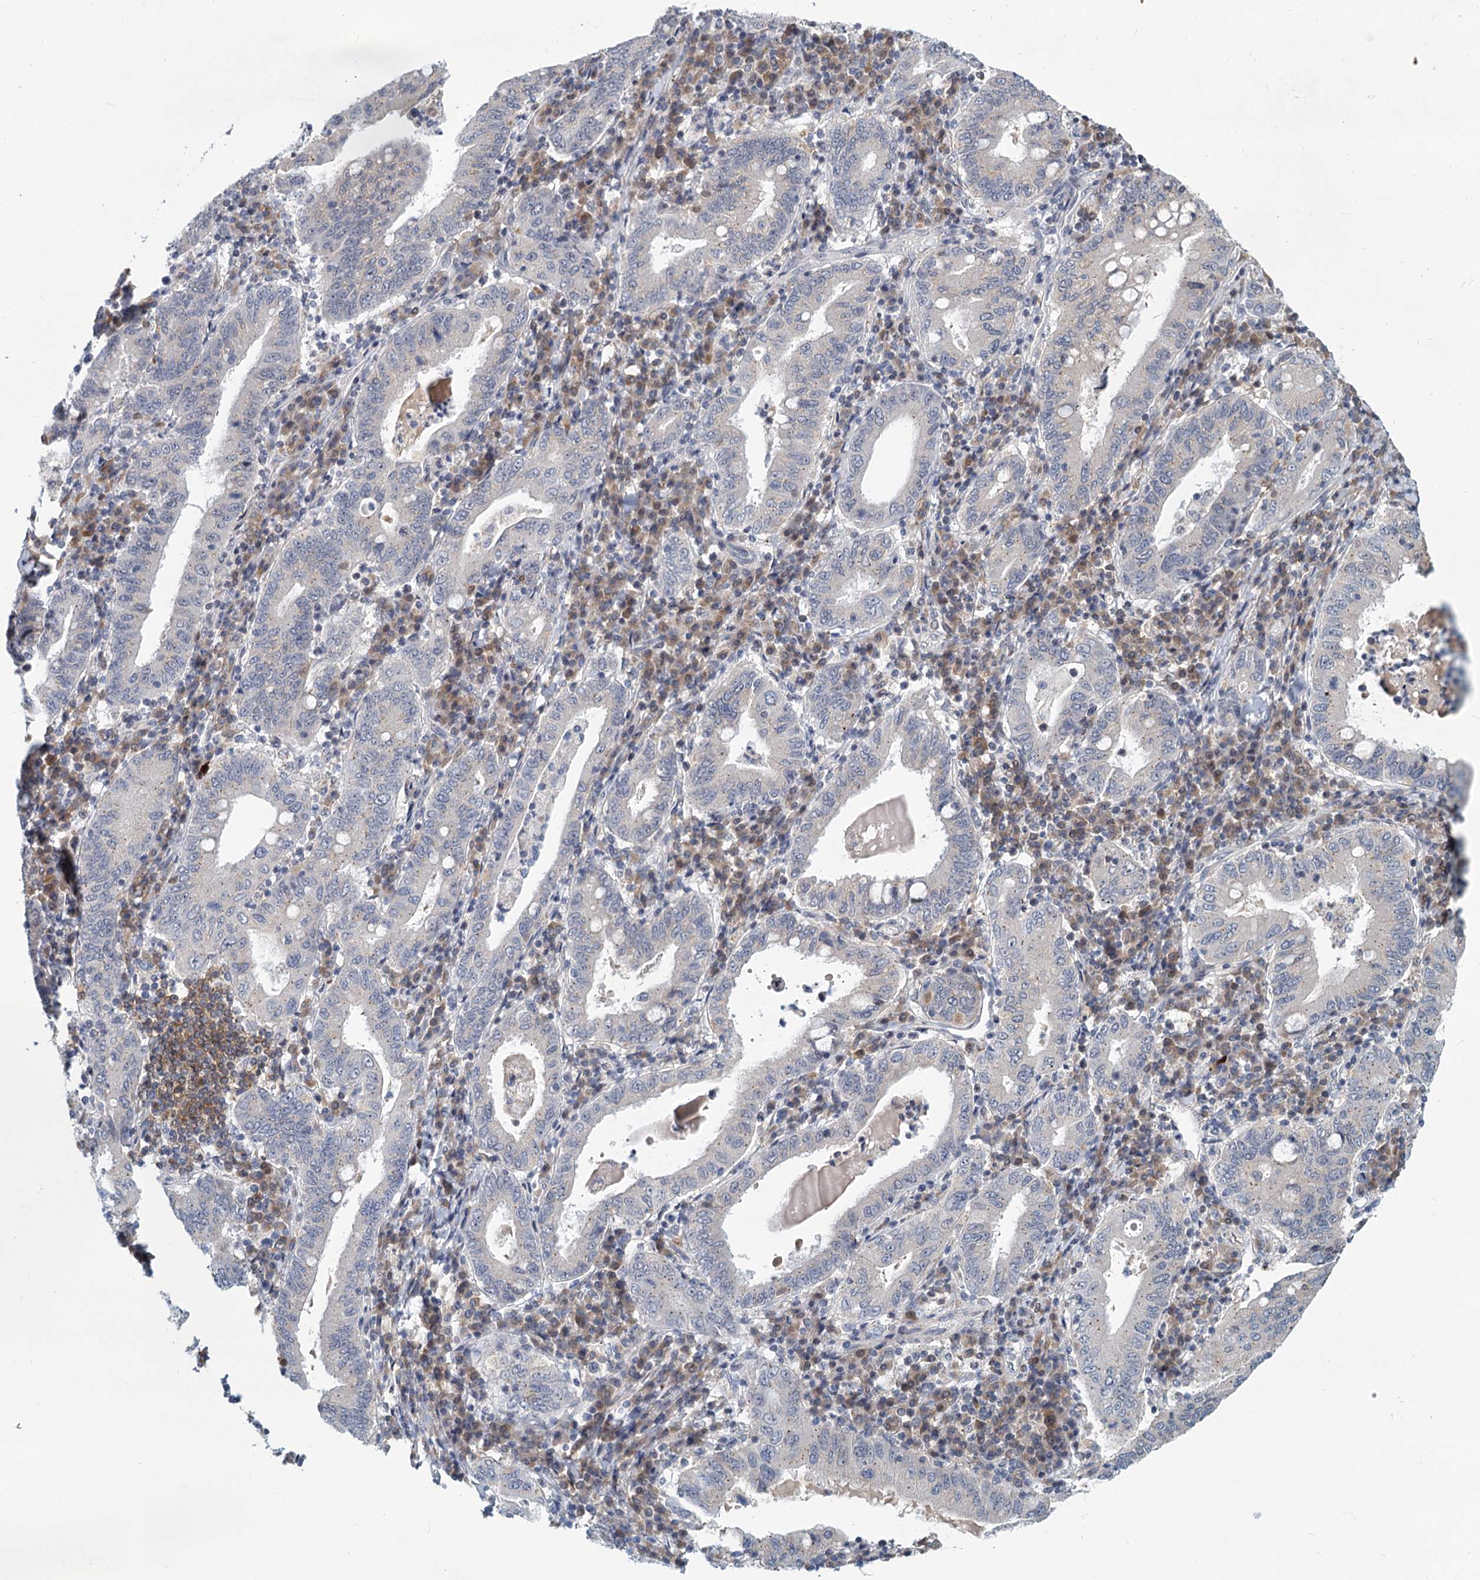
{"staining": {"intensity": "weak", "quantity": "<25%", "location": "cytoplasmic/membranous"}, "tissue": "stomach cancer", "cell_type": "Tumor cells", "image_type": "cancer", "snomed": [{"axis": "morphology", "description": "Normal tissue, NOS"}, {"axis": "morphology", "description": "Adenocarcinoma, NOS"}, {"axis": "topography", "description": "Esophagus"}, {"axis": "topography", "description": "Stomach, upper"}, {"axis": "topography", "description": "Peripheral nerve tissue"}], "caption": "Immunohistochemical staining of adenocarcinoma (stomach) displays no significant expression in tumor cells. (DAB immunohistochemistry, high magnification).", "gene": "STAP1", "patient": {"sex": "male", "age": 62}}